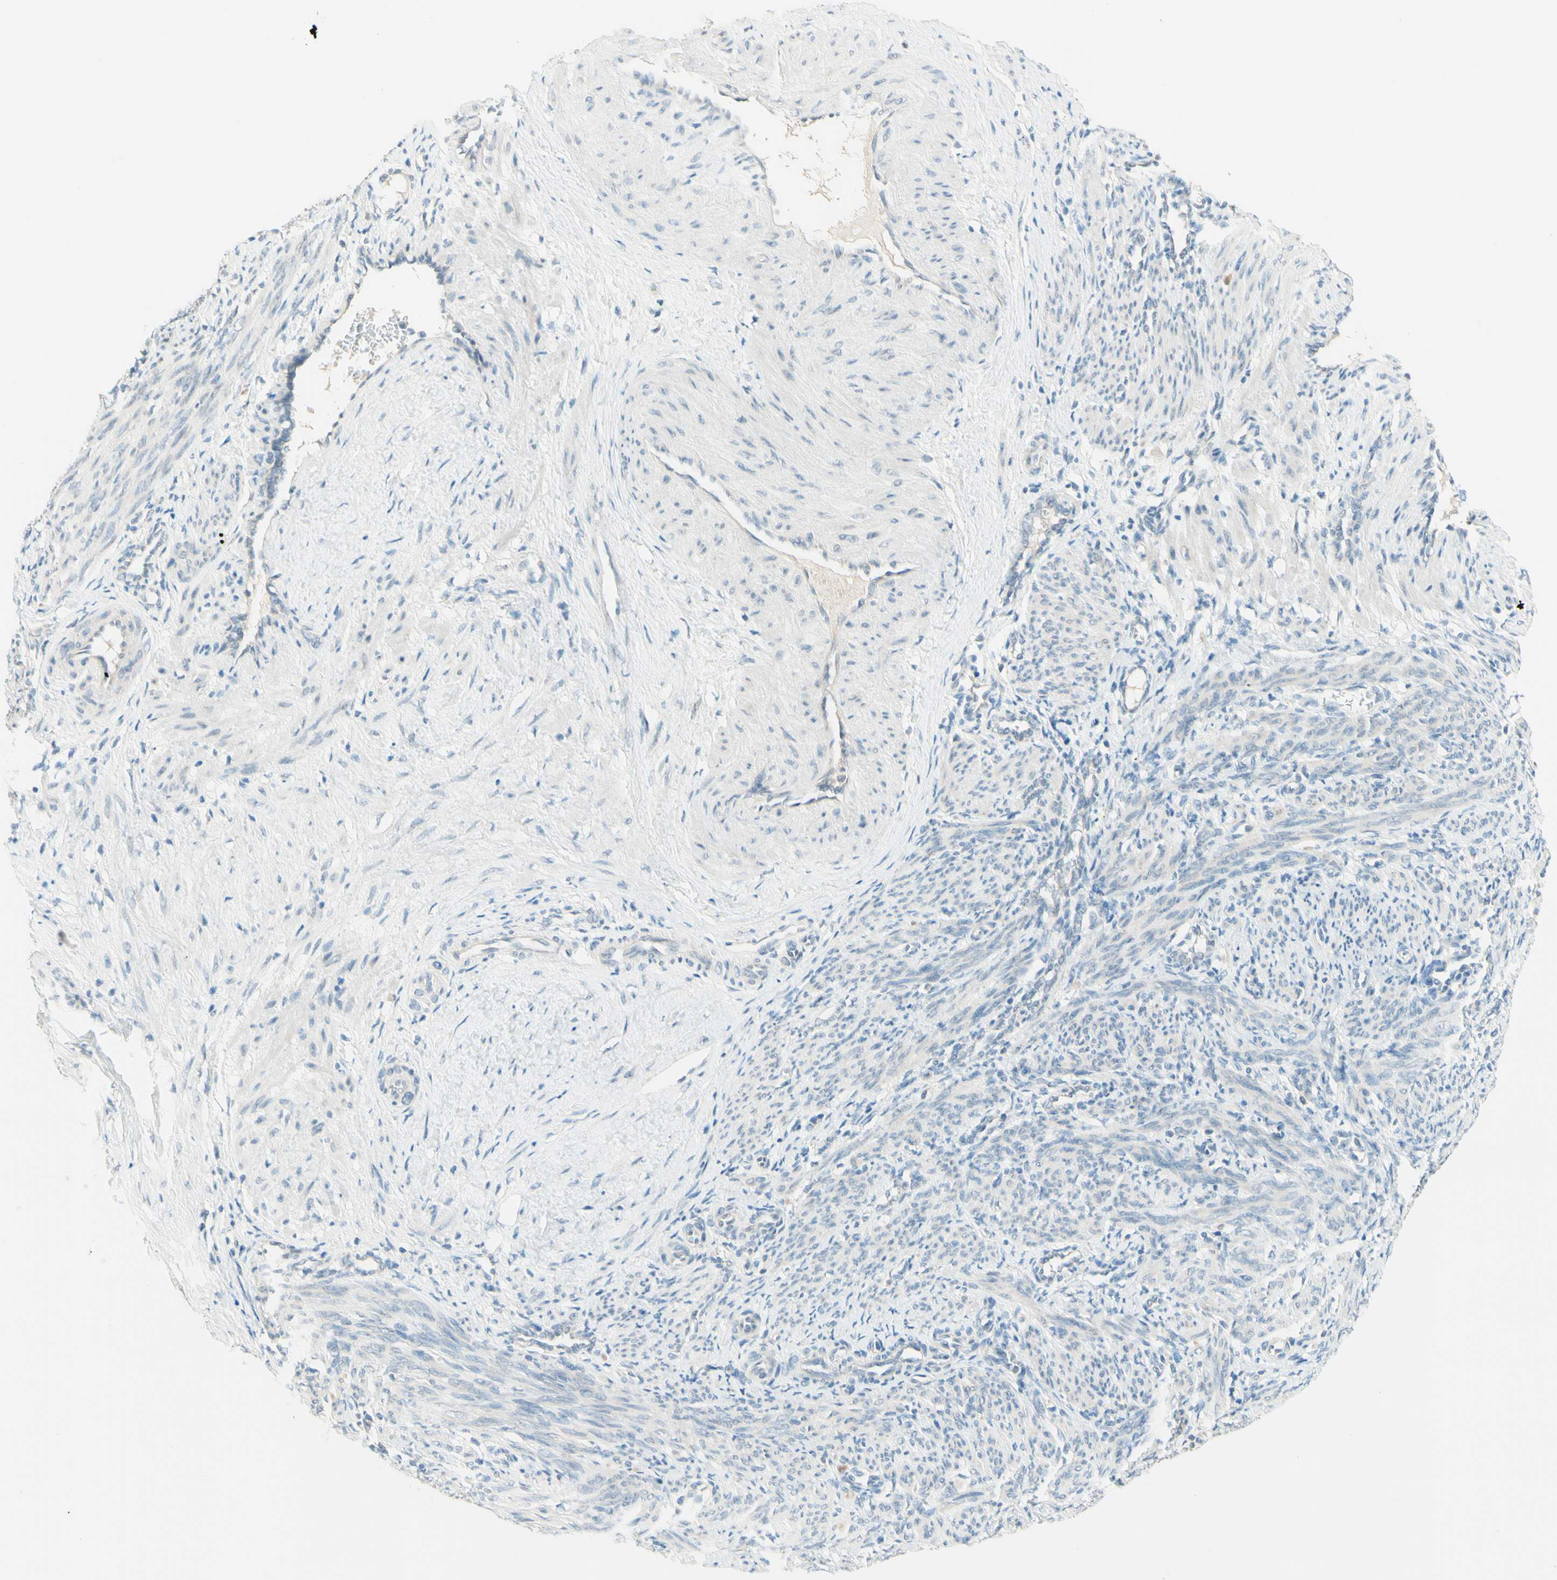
{"staining": {"intensity": "negative", "quantity": "none", "location": "none"}, "tissue": "smooth muscle", "cell_type": "Smooth muscle cells", "image_type": "normal", "snomed": [{"axis": "morphology", "description": "Normal tissue, NOS"}, {"axis": "topography", "description": "Endometrium"}], "caption": "Immunohistochemical staining of normal human smooth muscle demonstrates no significant positivity in smooth muscle cells.", "gene": "JPH1", "patient": {"sex": "female", "age": 33}}